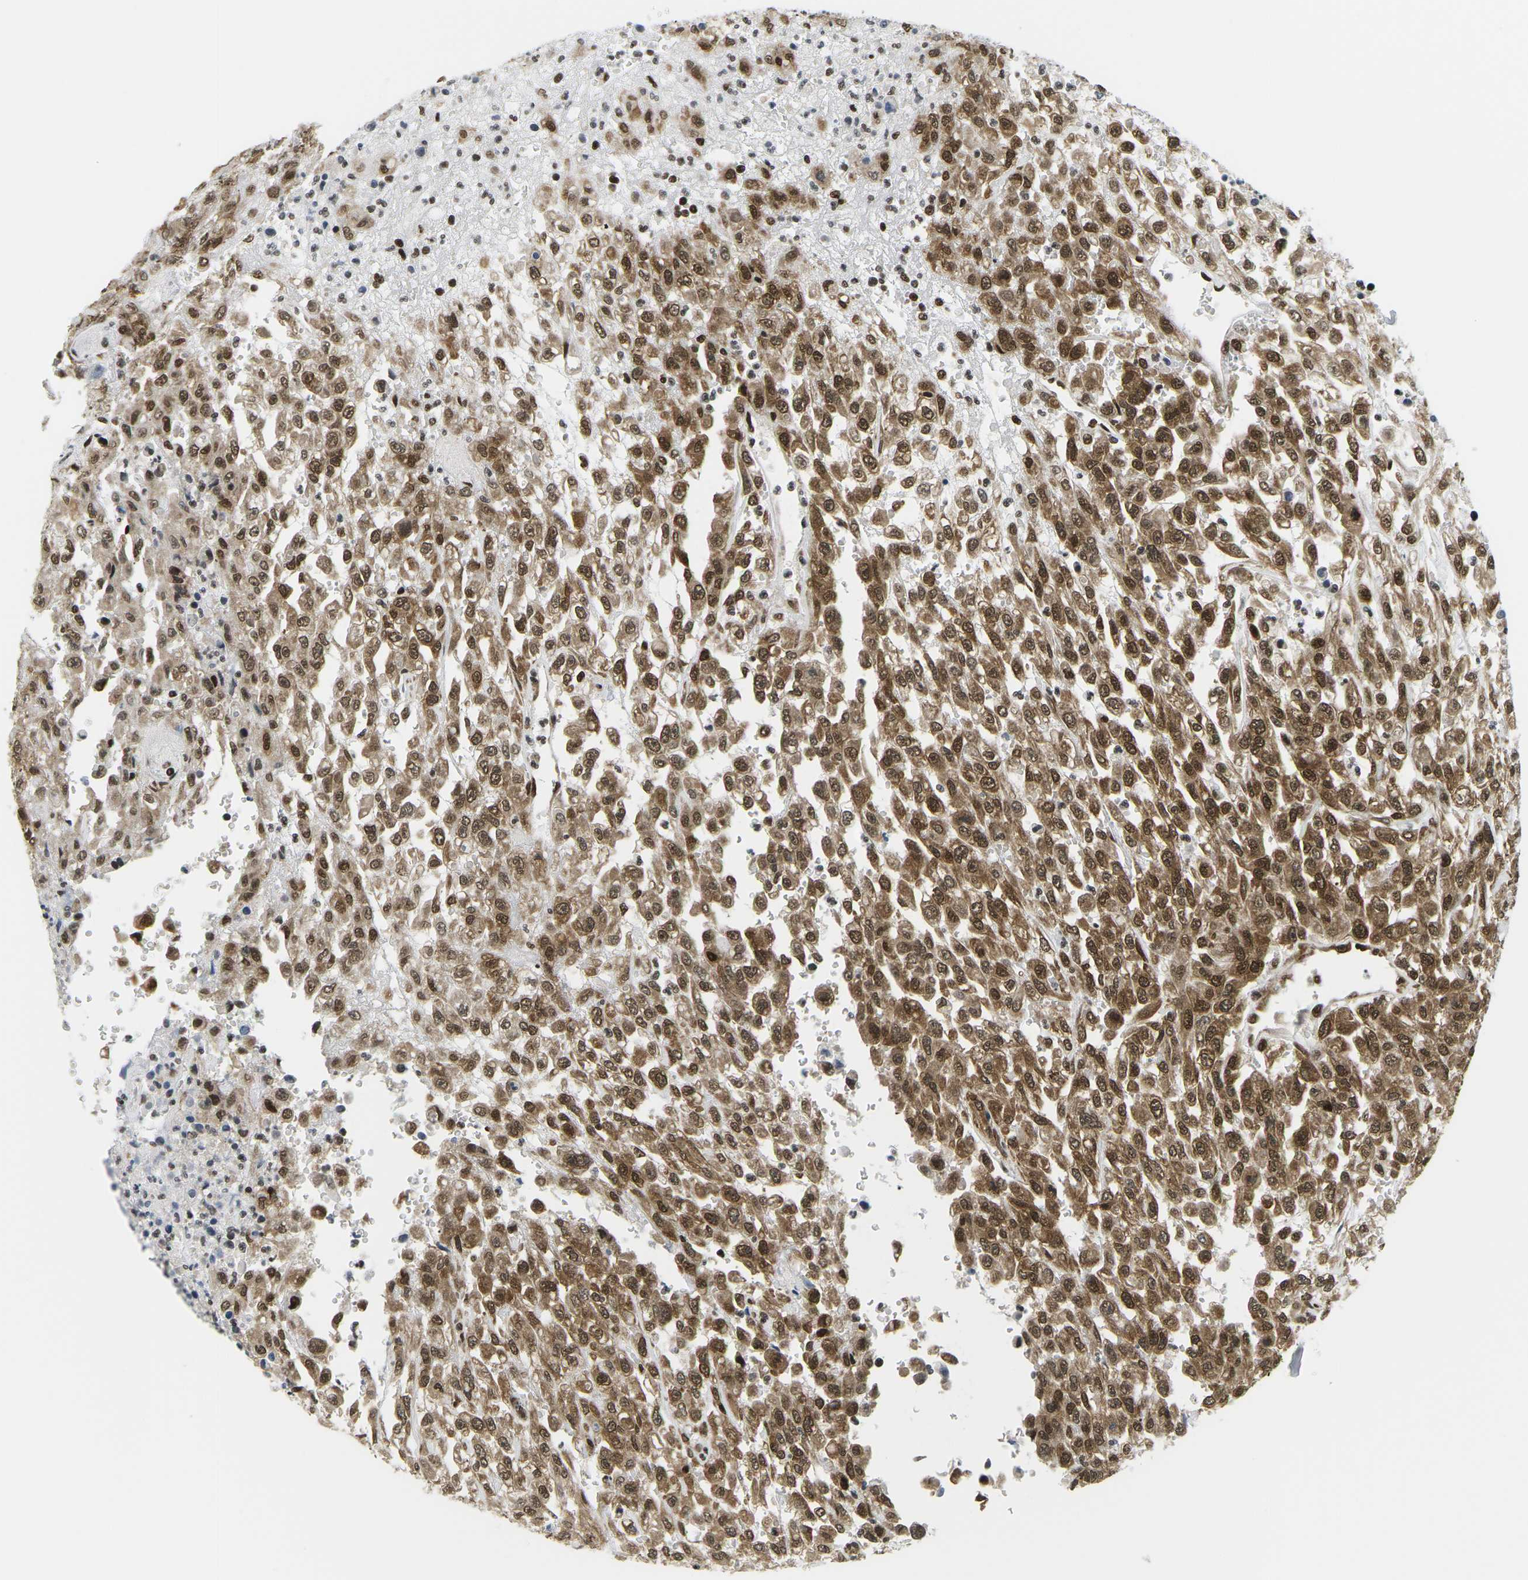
{"staining": {"intensity": "strong", "quantity": ">75%", "location": "cytoplasmic/membranous,nuclear"}, "tissue": "urothelial cancer", "cell_type": "Tumor cells", "image_type": "cancer", "snomed": [{"axis": "morphology", "description": "Urothelial carcinoma, High grade"}, {"axis": "topography", "description": "Urinary bladder"}], "caption": "The immunohistochemical stain labels strong cytoplasmic/membranous and nuclear expression in tumor cells of urothelial cancer tissue.", "gene": "CELF1", "patient": {"sex": "male", "age": 46}}